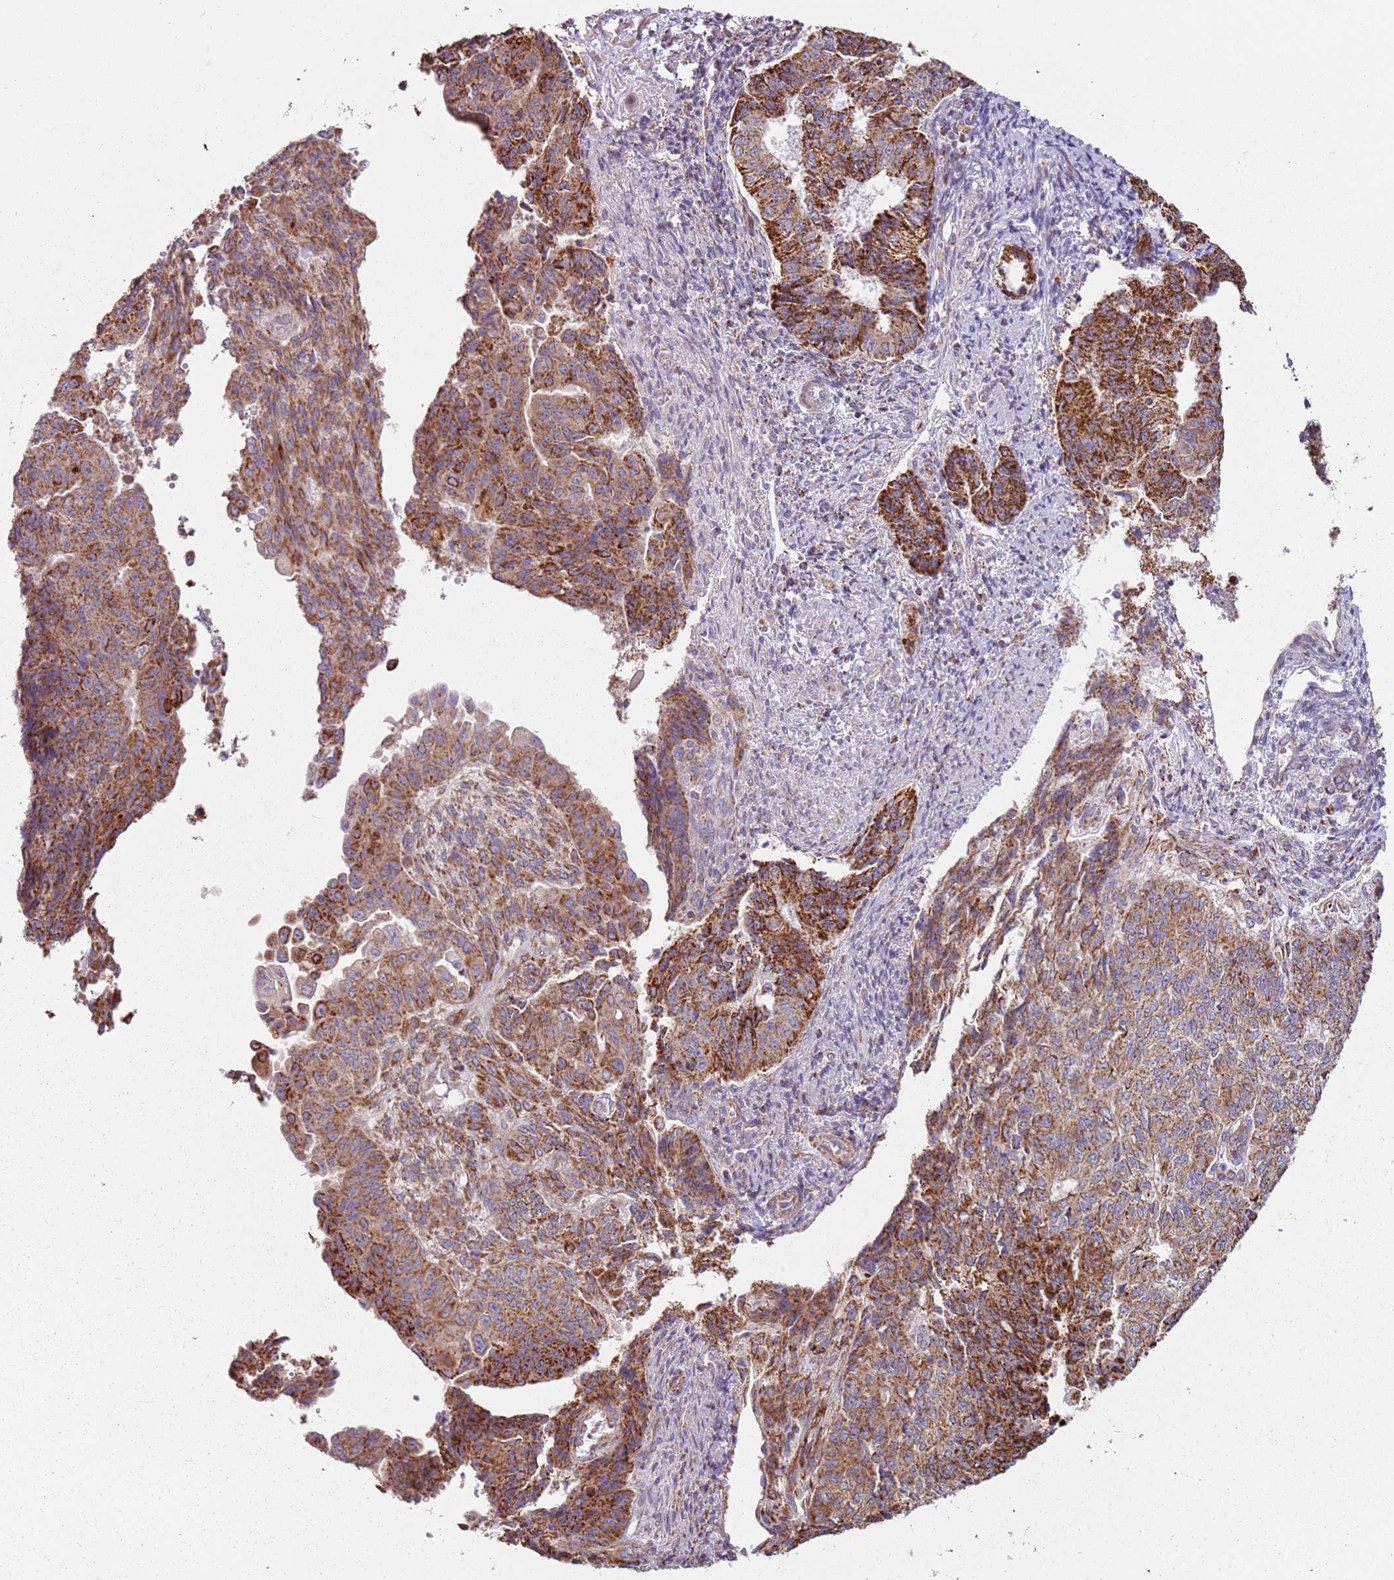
{"staining": {"intensity": "moderate", "quantity": ">75%", "location": "cytoplasmic/membranous"}, "tissue": "endometrial cancer", "cell_type": "Tumor cells", "image_type": "cancer", "snomed": [{"axis": "morphology", "description": "Adenocarcinoma, NOS"}, {"axis": "topography", "description": "Endometrium"}], "caption": "Immunohistochemistry of human adenocarcinoma (endometrial) shows medium levels of moderate cytoplasmic/membranous expression in about >75% of tumor cells.", "gene": "ALS2", "patient": {"sex": "female", "age": 32}}